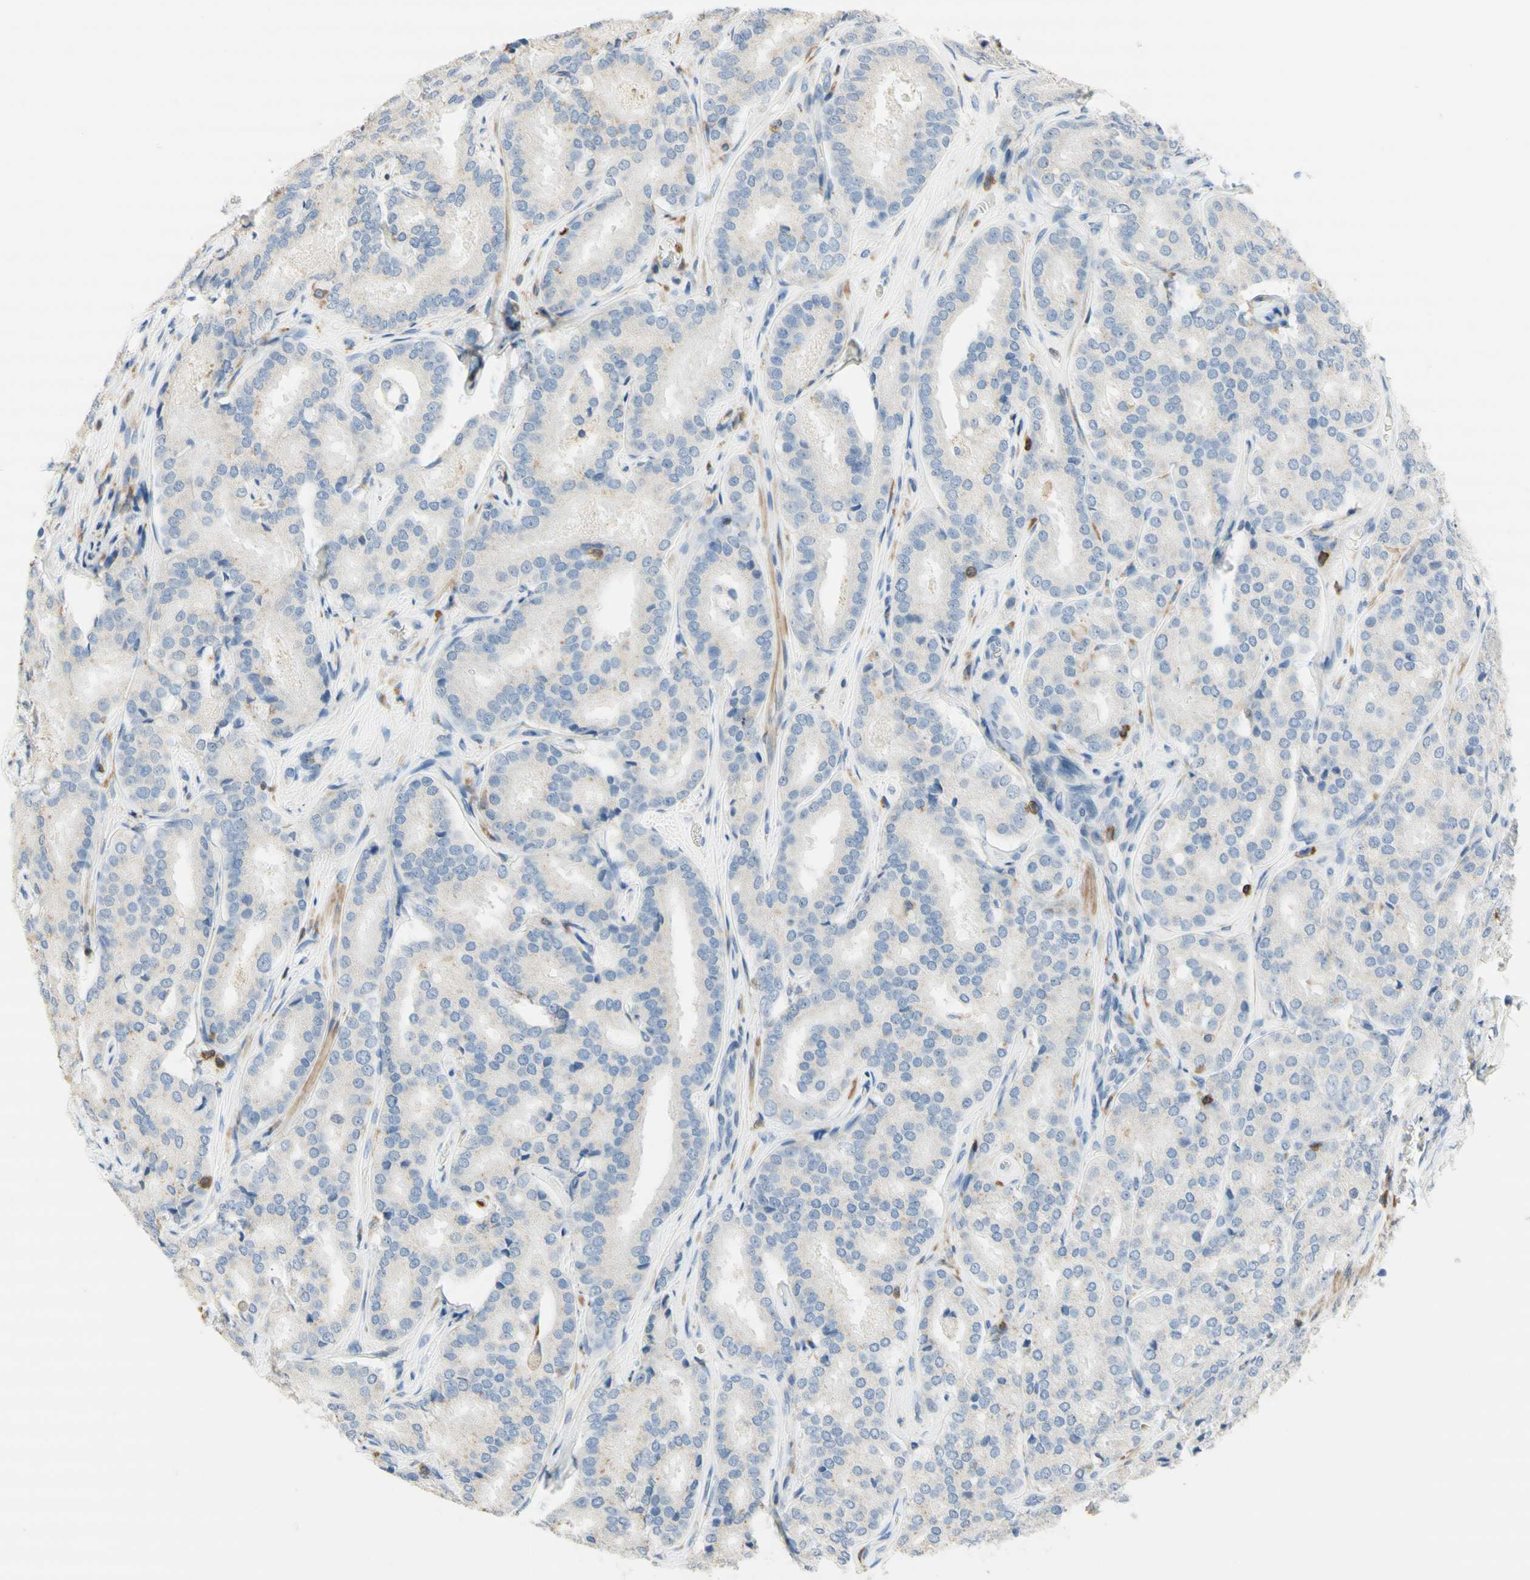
{"staining": {"intensity": "negative", "quantity": "none", "location": "none"}, "tissue": "prostate cancer", "cell_type": "Tumor cells", "image_type": "cancer", "snomed": [{"axis": "morphology", "description": "Adenocarcinoma, High grade"}, {"axis": "topography", "description": "Prostate"}], "caption": "IHC micrograph of prostate cancer (adenocarcinoma (high-grade)) stained for a protein (brown), which demonstrates no positivity in tumor cells. (Stains: DAB (3,3'-diaminobenzidine) IHC with hematoxylin counter stain, Microscopy: brightfield microscopy at high magnification).", "gene": "SPINK6", "patient": {"sex": "male", "age": 65}}